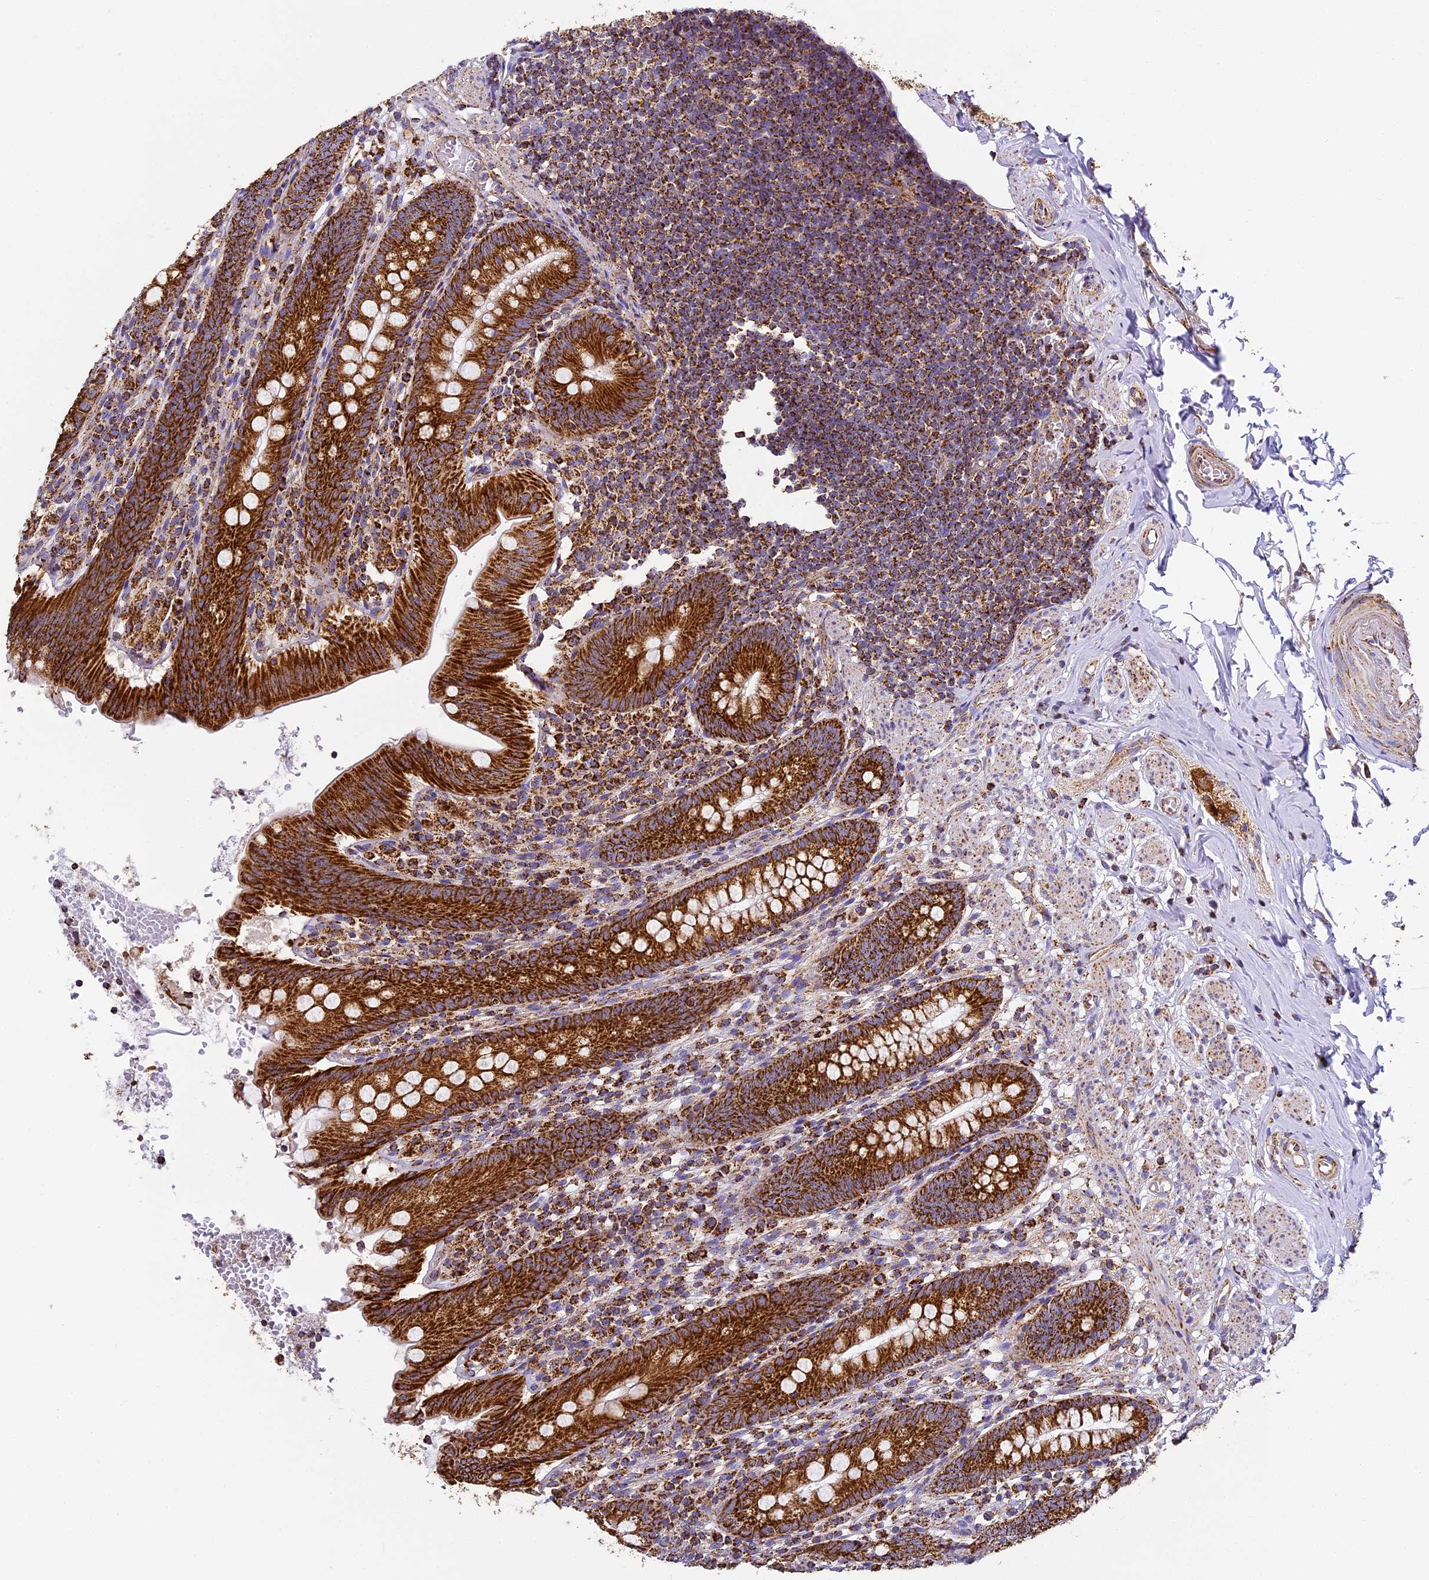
{"staining": {"intensity": "strong", "quantity": ">75%", "location": "cytoplasmic/membranous"}, "tissue": "appendix", "cell_type": "Glandular cells", "image_type": "normal", "snomed": [{"axis": "morphology", "description": "Normal tissue, NOS"}, {"axis": "topography", "description": "Appendix"}], "caption": "Immunohistochemistry (IHC) of normal appendix displays high levels of strong cytoplasmic/membranous positivity in approximately >75% of glandular cells. The staining is performed using DAB (3,3'-diaminobenzidine) brown chromogen to label protein expression. The nuclei are counter-stained blue using hematoxylin.", "gene": "STK17A", "patient": {"sex": "male", "age": 55}}